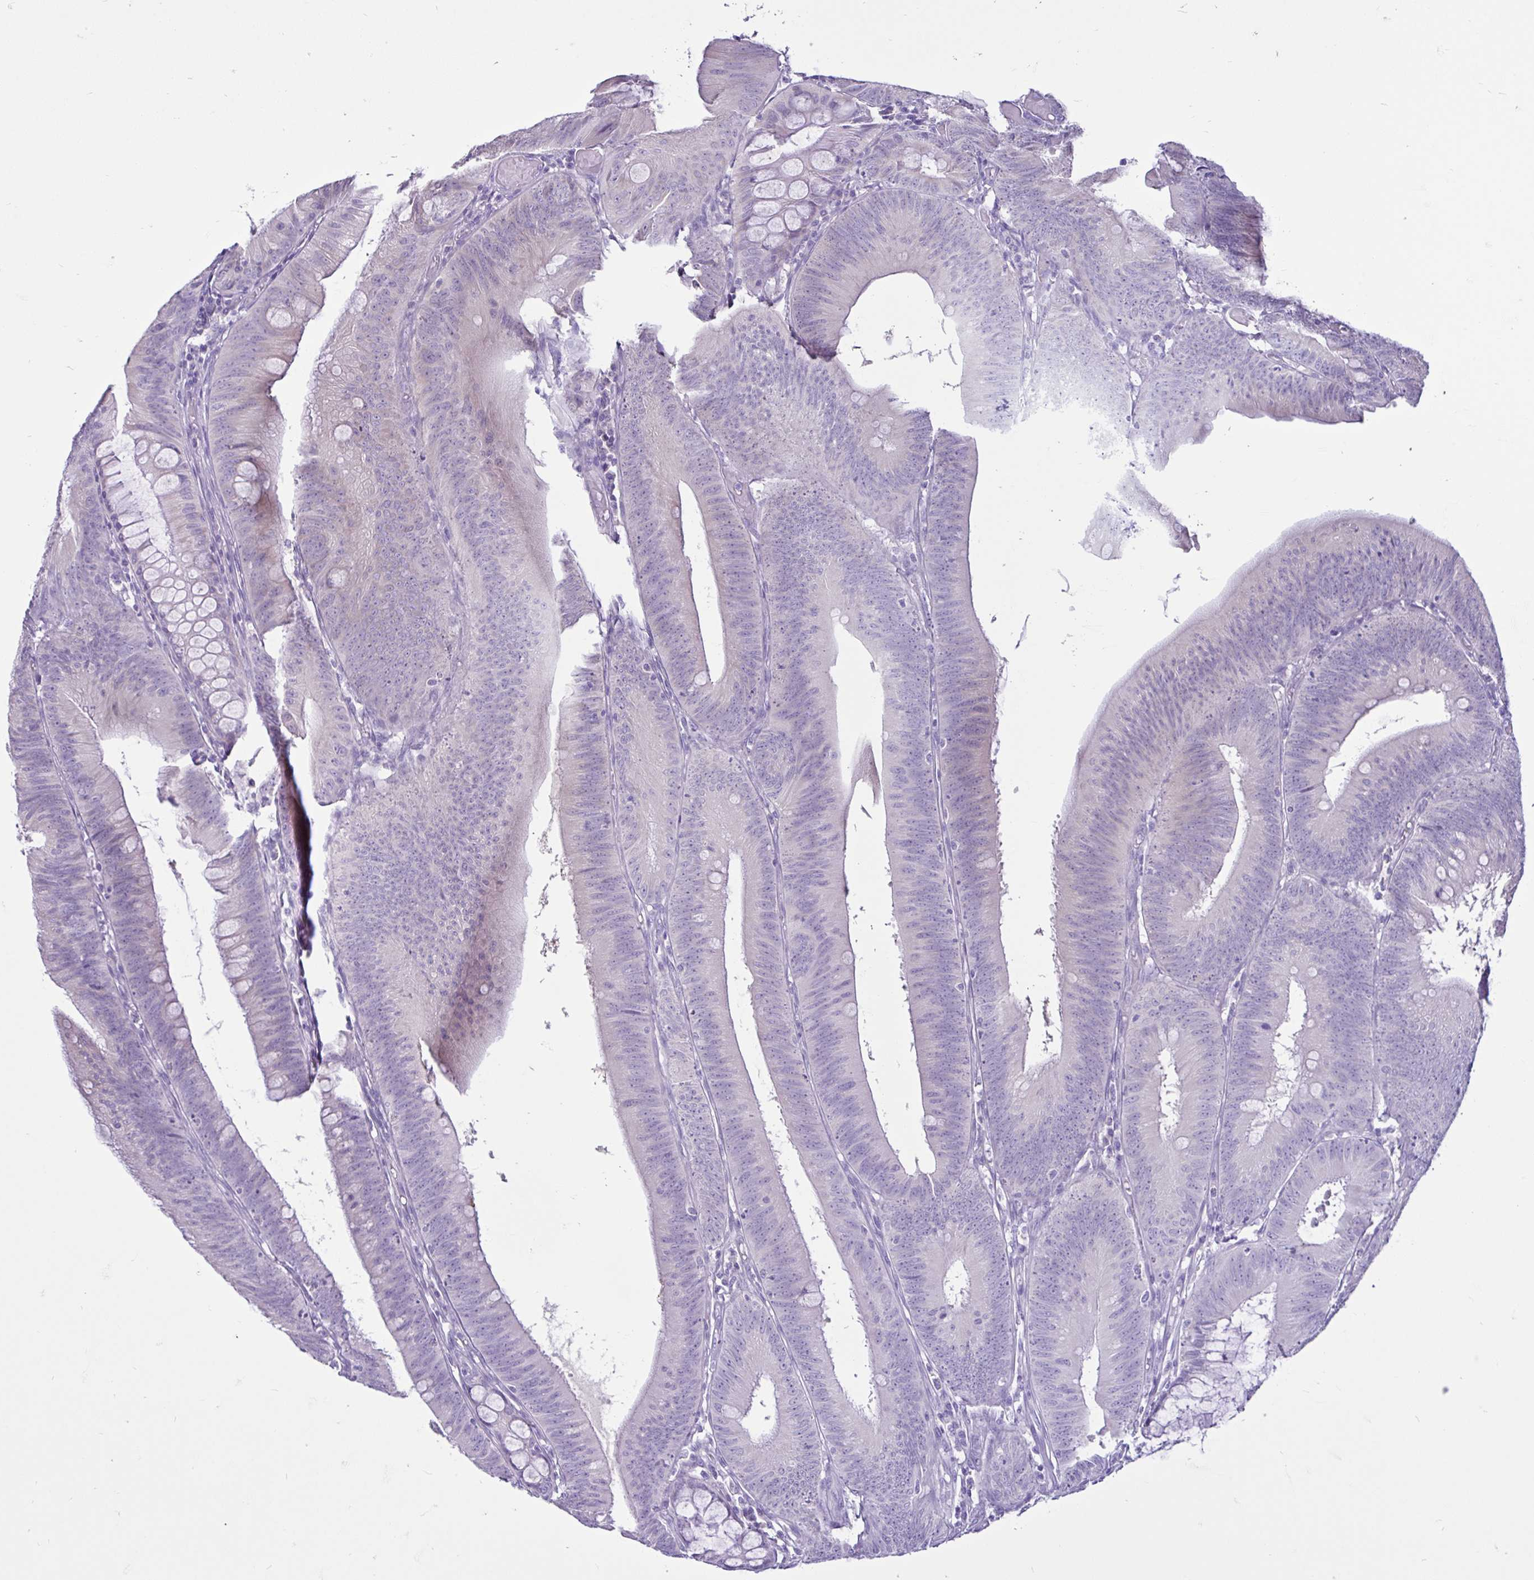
{"staining": {"intensity": "negative", "quantity": "none", "location": "none"}, "tissue": "colorectal cancer", "cell_type": "Tumor cells", "image_type": "cancer", "snomed": [{"axis": "morphology", "description": "Adenocarcinoma, NOS"}, {"axis": "topography", "description": "Colon"}], "caption": "This is an IHC micrograph of human colorectal adenocarcinoma. There is no positivity in tumor cells.", "gene": "CYP19A1", "patient": {"sex": "male", "age": 84}}